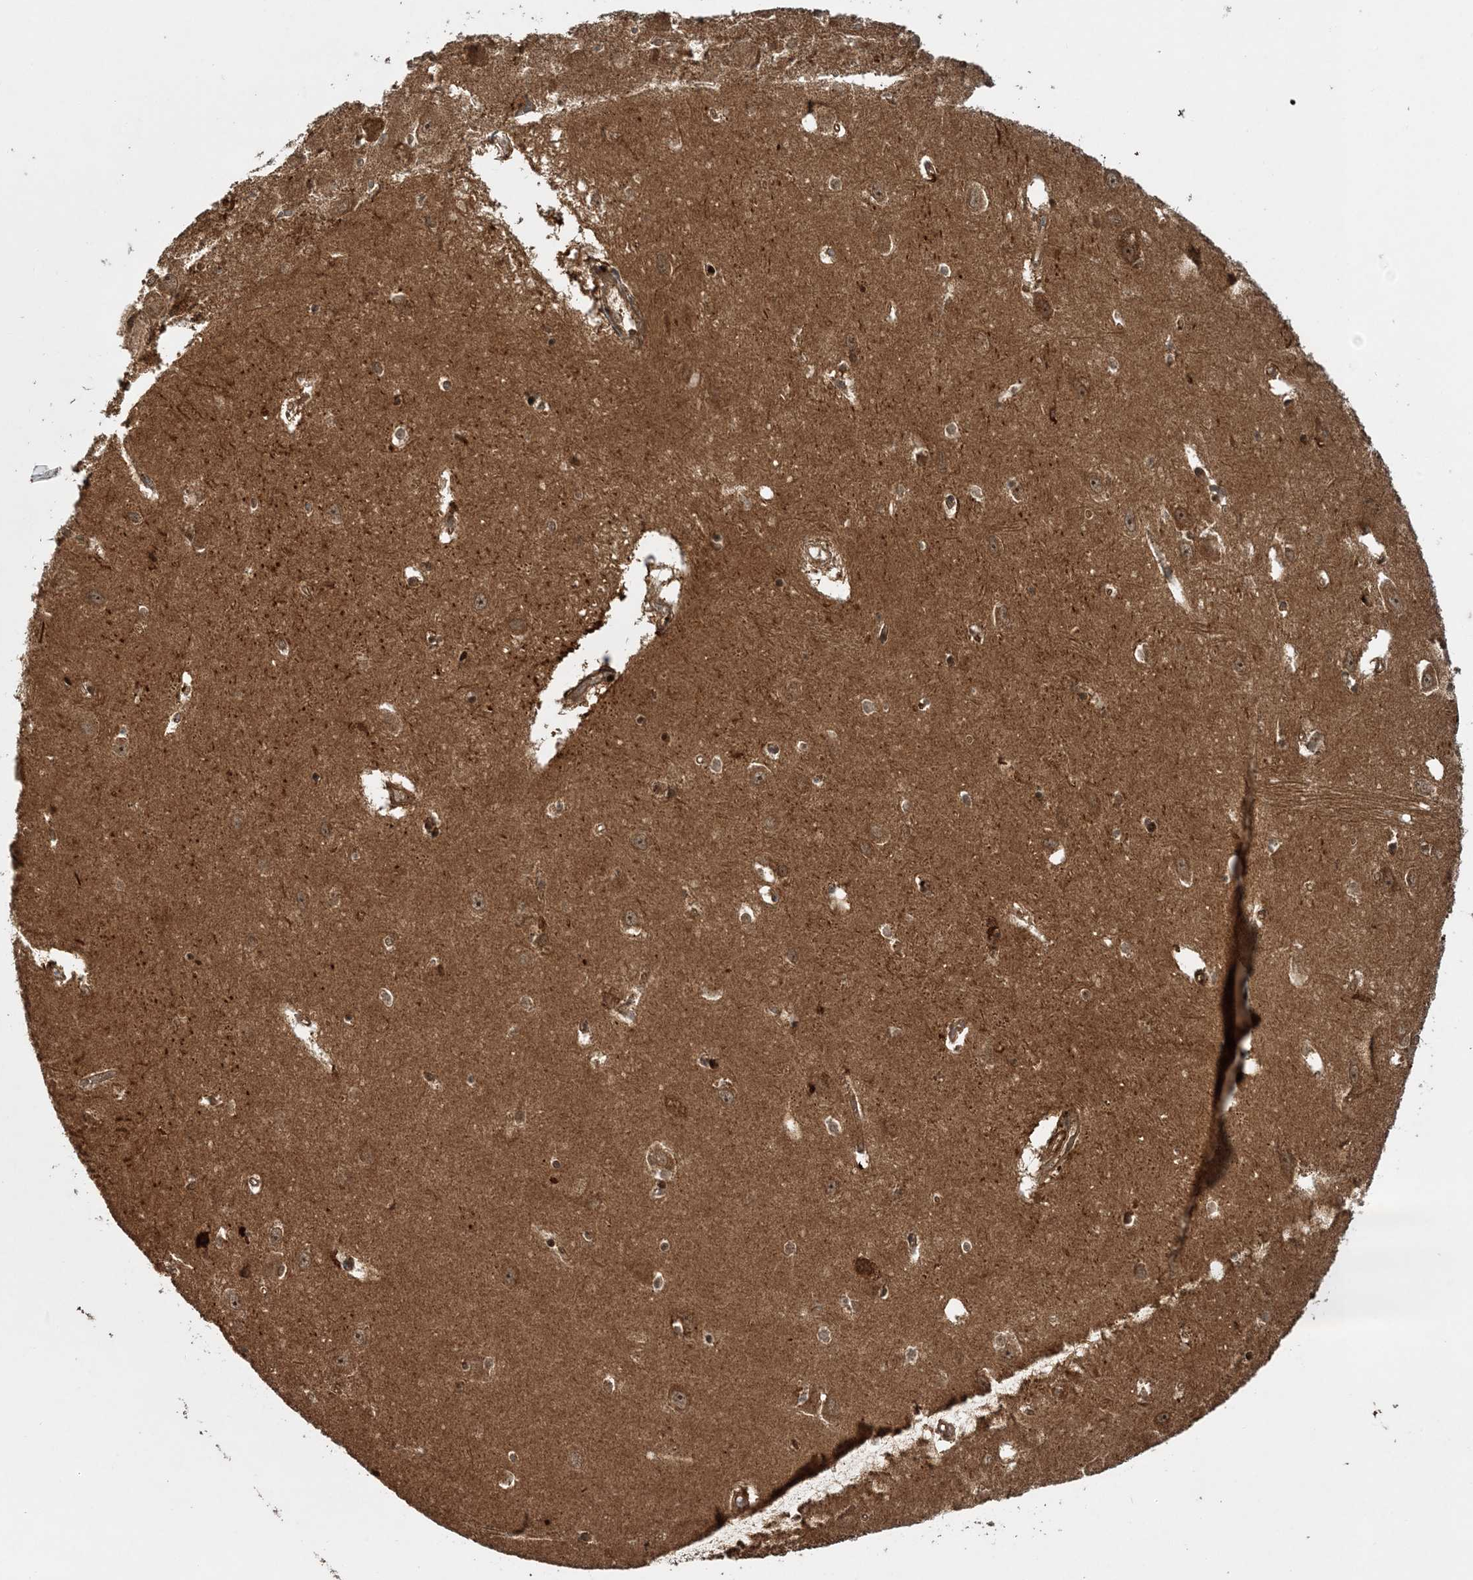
{"staining": {"intensity": "weak", "quantity": ">75%", "location": "cytoplasmic/membranous,nuclear"}, "tissue": "hippocampus", "cell_type": "Glial cells", "image_type": "normal", "snomed": [{"axis": "morphology", "description": "Normal tissue, NOS"}, {"axis": "topography", "description": "Hippocampus"}], "caption": "A high-resolution image shows immunohistochemistry staining of normal hippocampus, which displays weak cytoplasmic/membranous,nuclear expression in about >75% of glial cells. (brown staining indicates protein expression, while blue staining denotes nuclei).", "gene": "UBTD2", "patient": {"sex": "female", "age": 64}}